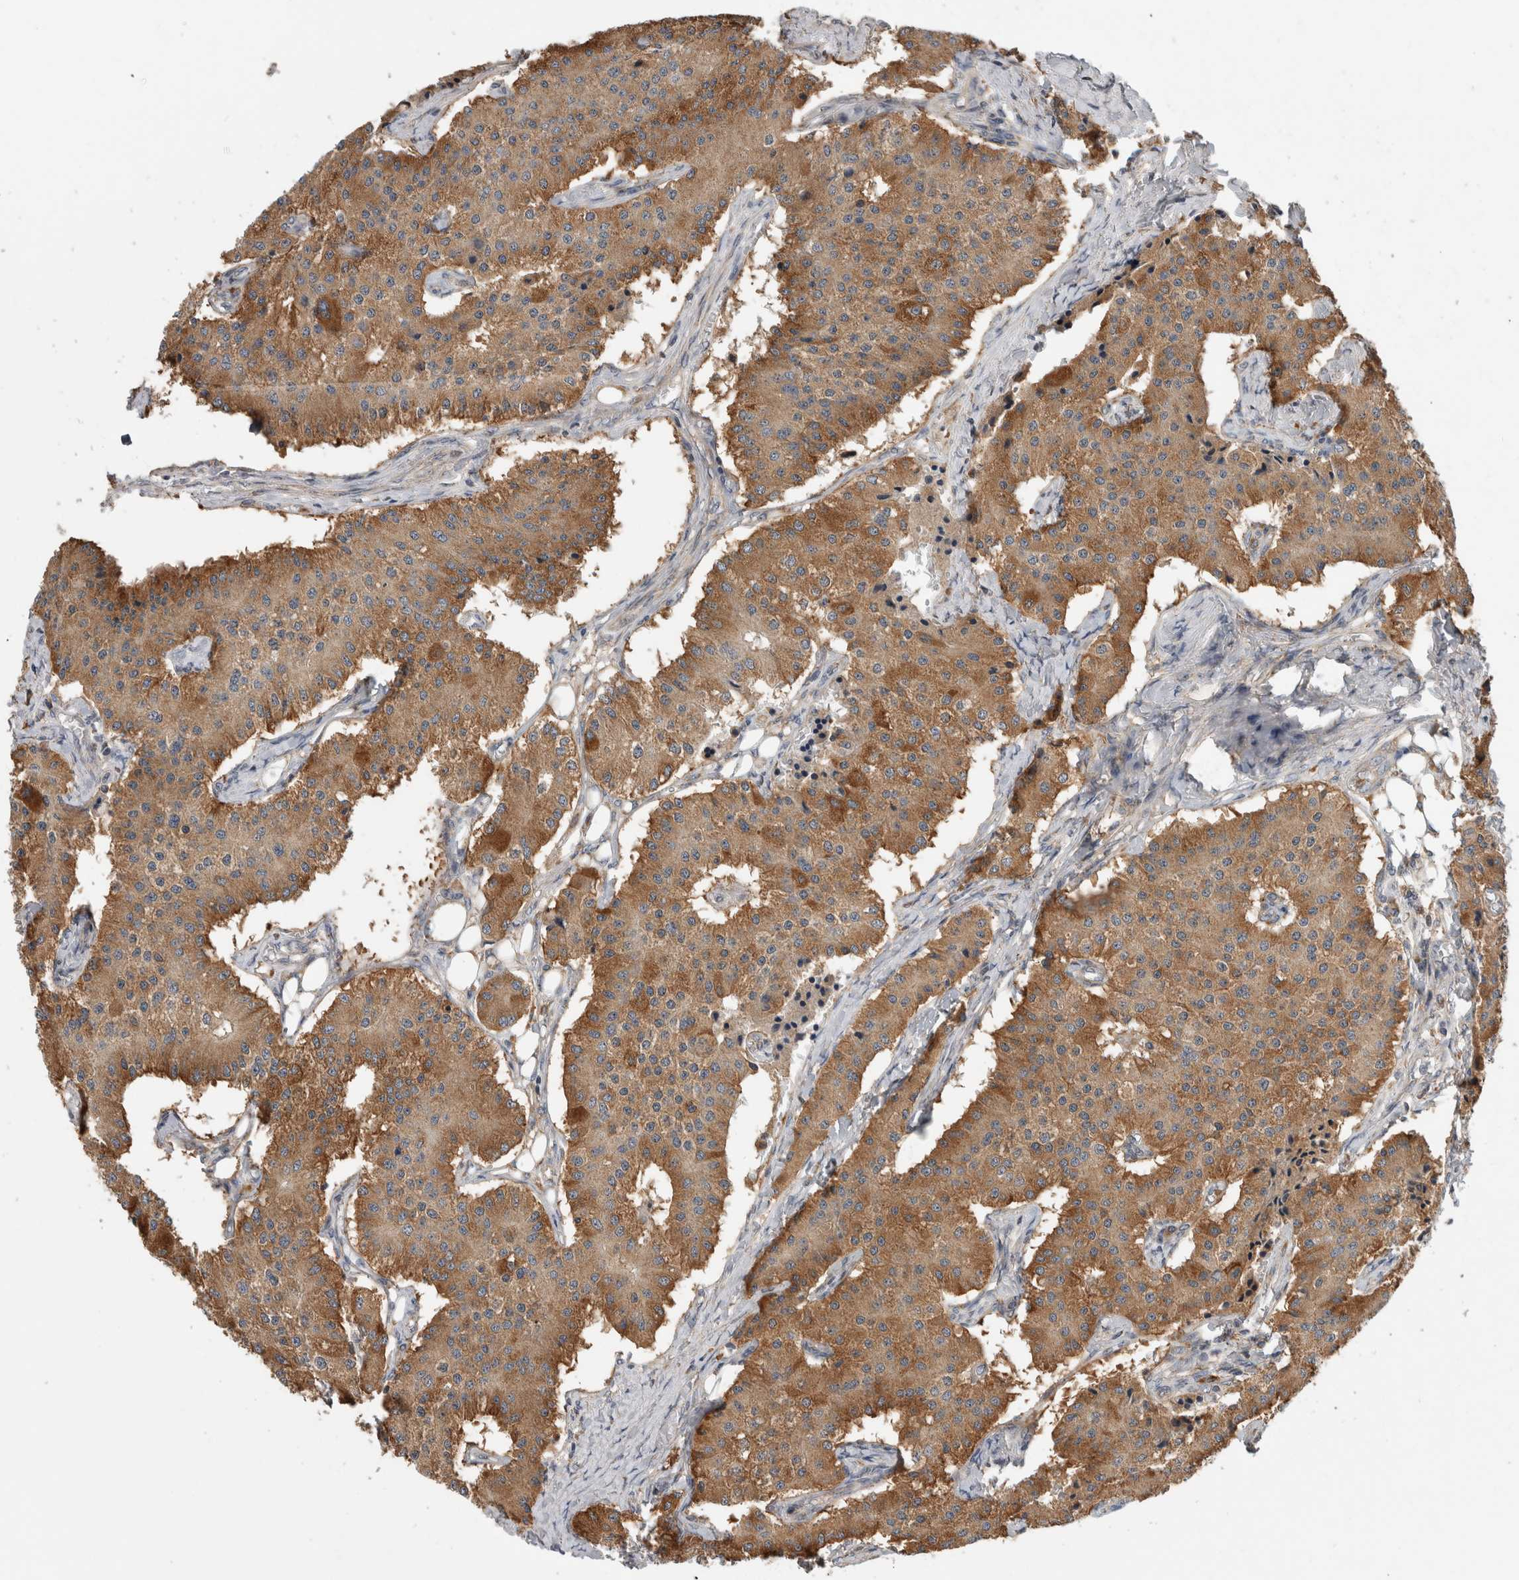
{"staining": {"intensity": "moderate", "quantity": ">75%", "location": "cytoplasmic/membranous"}, "tissue": "carcinoid", "cell_type": "Tumor cells", "image_type": "cancer", "snomed": [{"axis": "morphology", "description": "Carcinoid, malignant, NOS"}, {"axis": "topography", "description": "Colon"}], "caption": "Malignant carcinoid stained with immunohistochemistry (IHC) demonstrates moderate cytoplasmic/membranous positivity in approximately >75% of tumor cells.", "gene": "ADGRL3", "patient": {"sex": "female", "age": 52}}